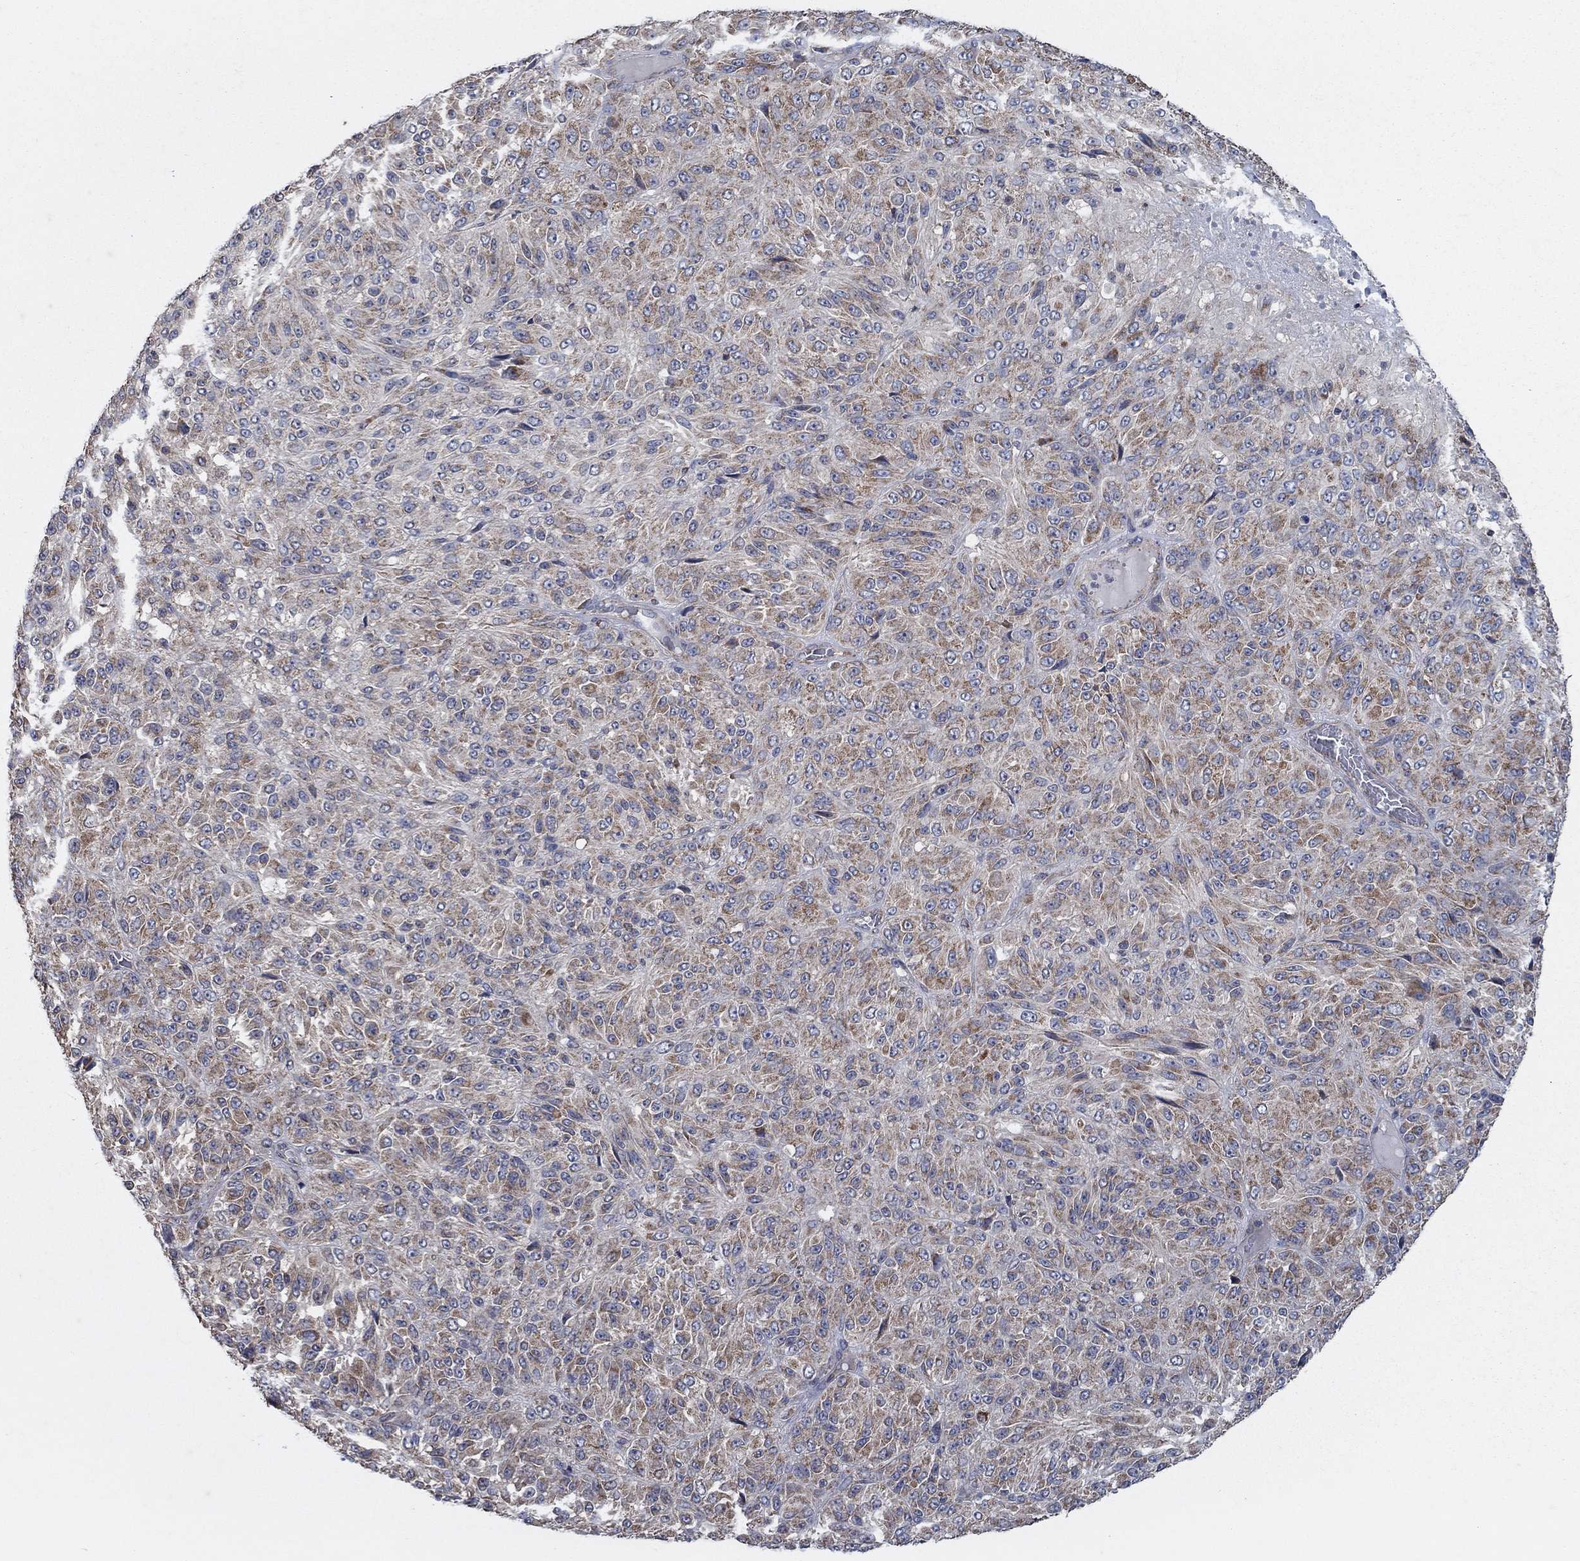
{"staining": {"intensity": "moderate", "quantity": "25%-75%", "location": "cytoplasmic/membranous"}, "tissue": "melanoma", "cell_type": "Tumor cells", "image_type": "cancer", "snomed": [{"axis": "morphology", "description": "Malignant melanoma, Metastatic site"}, {"axis": "topography", "description": "Brain"}], "caption": "Immunohistochemical staining of melanoma displays medium levels of moderate cytoplasmic/membranous protein staining in approximately 25%-75% of tumor cells.", "gene": "NCEH1", "patient": {"sex": "female", "age": 56}}